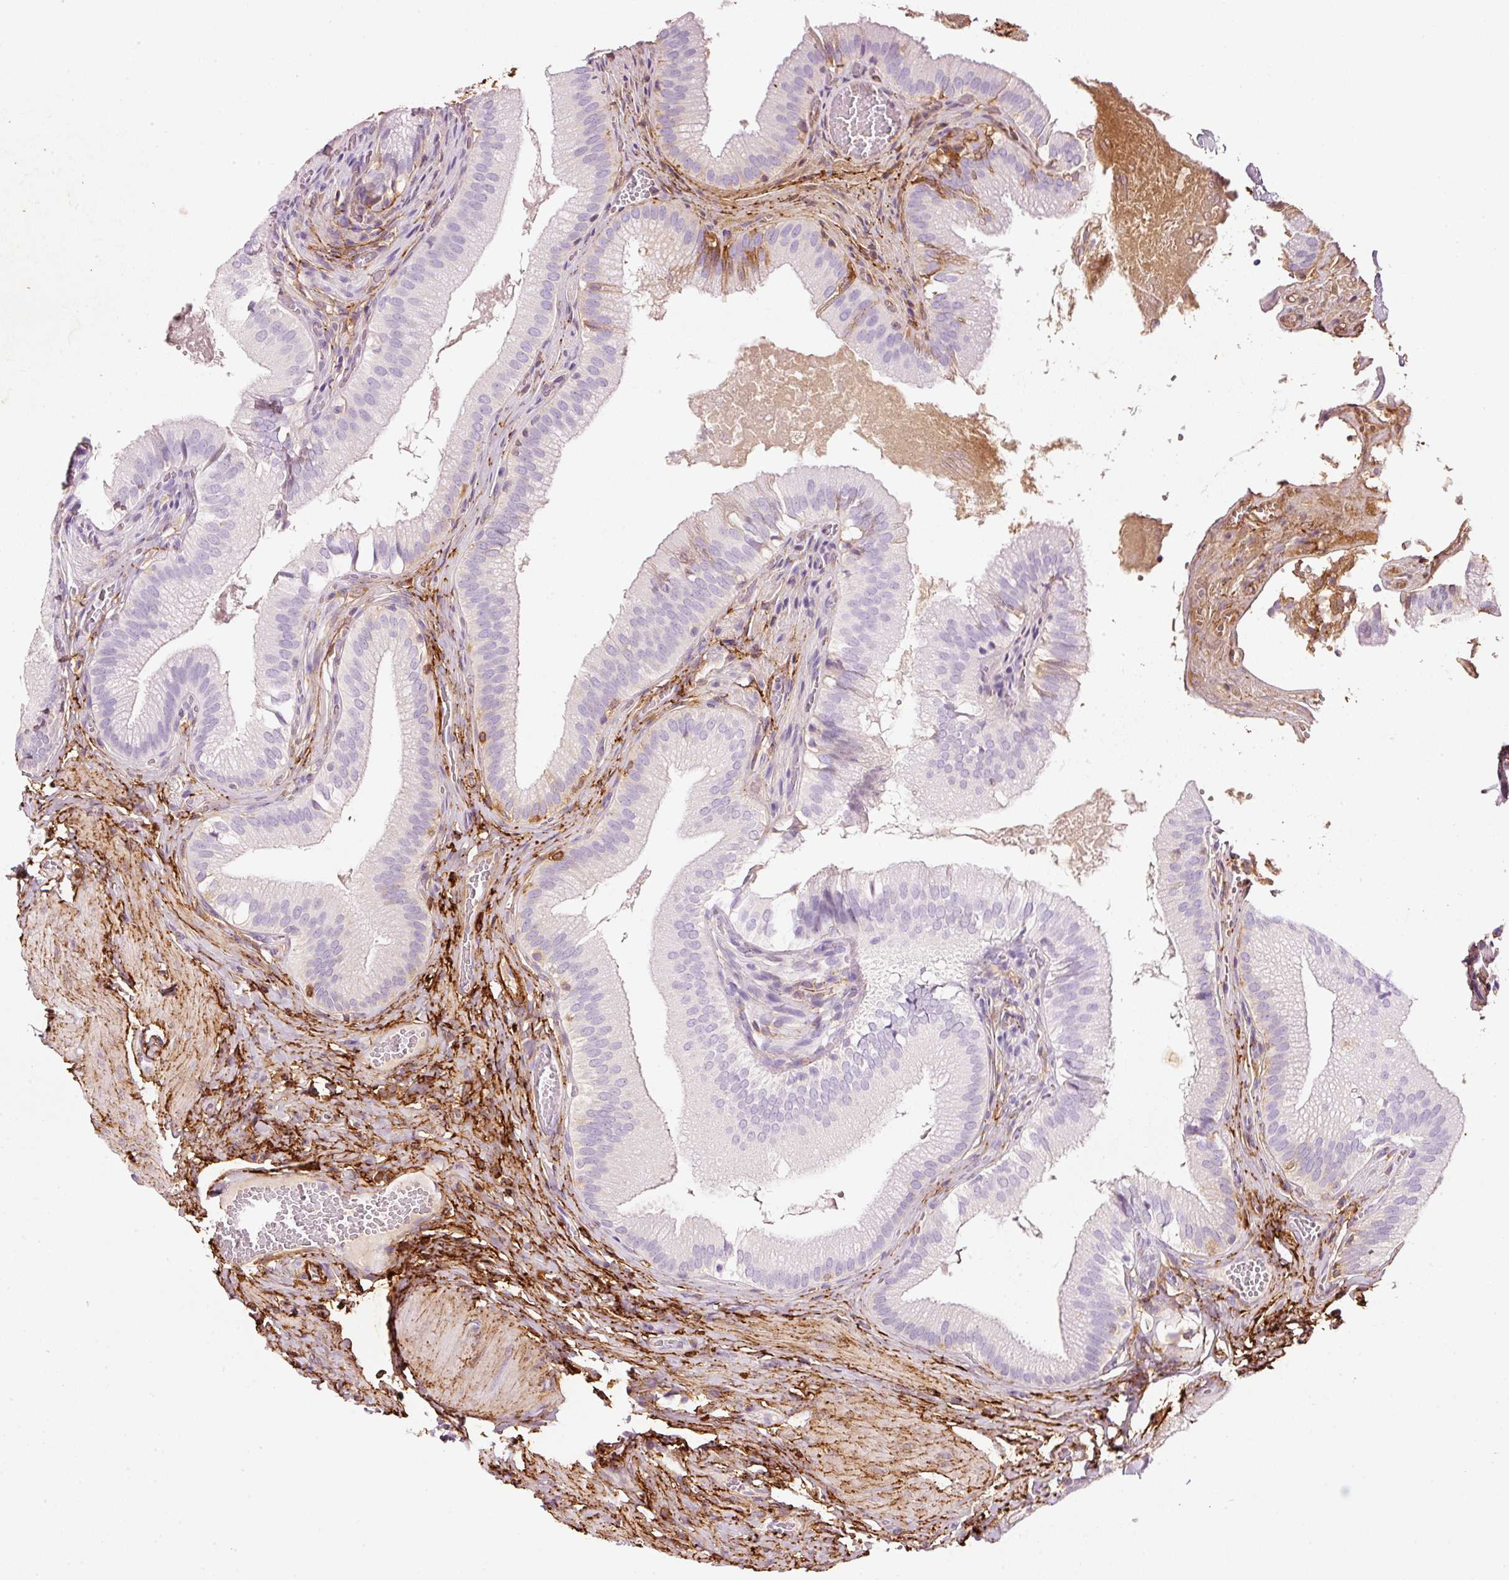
{"staining": {"intensity": "negative", "quantity": "none", "location": "none"}, "tissue": "gallbladder", "cell_type": "Glandular cells", "image_type": "normal", "snomed": [{"axis": "morphology", "description": "Normal tissue, NOS"}, {"axis": "topography", "description": "Gallbladder"}, {"axis": "topography", "description": "Peripheral nerve tissue"}], "caption": "DAB immunohistochemical staining of normal gallbladder shows no significant staining in glandular cells. Brightfield microscopy of immunohistochemistry (IHC) stained with DAB (3,3'-diaminobenzidine) (brown) and hematoxylin (blue), captured at high magnification.", "gene": "MFAP4", "patient": {"sex": "male", "age": 17}}